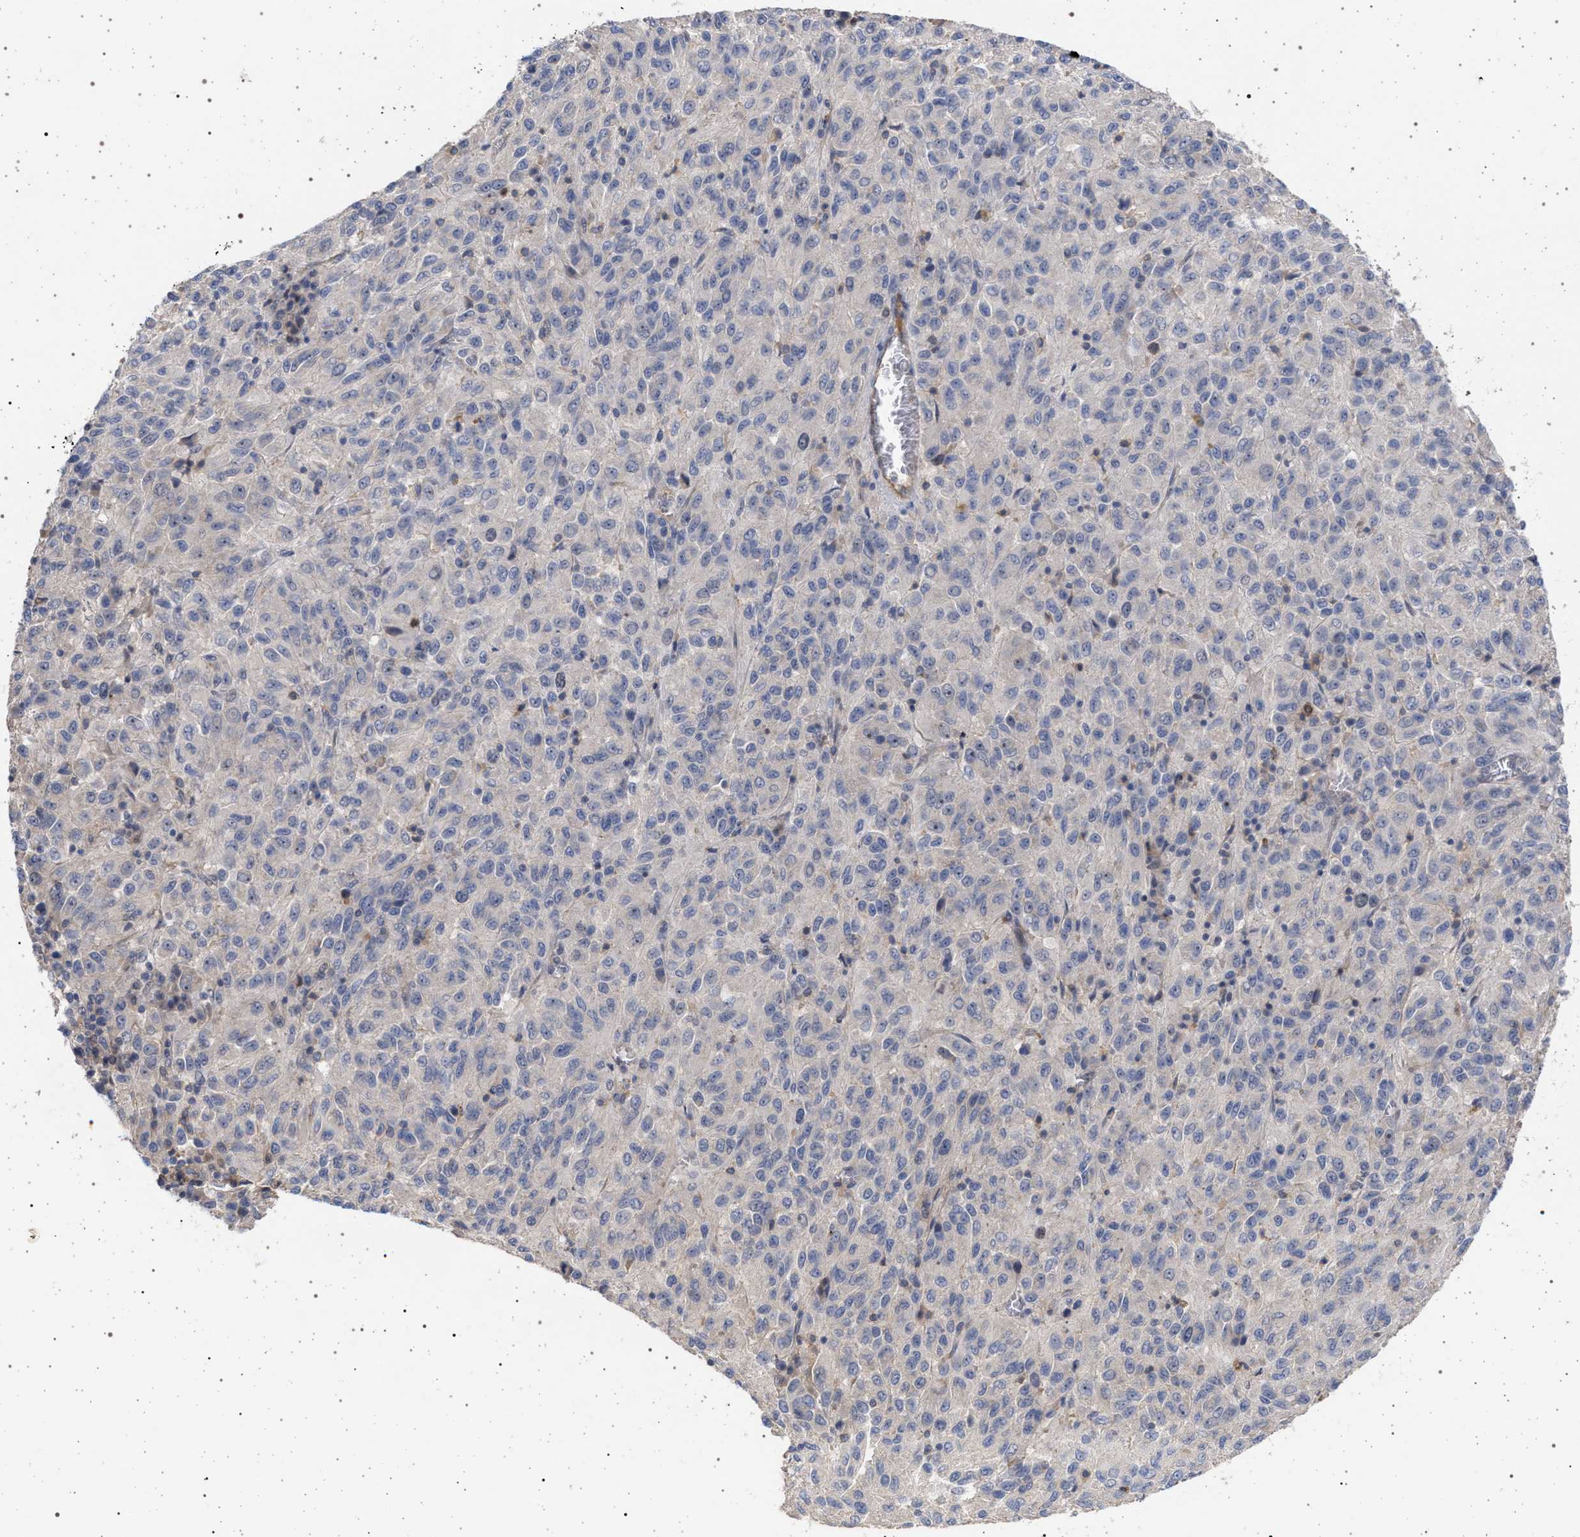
{"staining": {"intensity": "negative", "quantity": "none", "location": "none"}, "tissue": "melanoma", "cell_type": "Tumor cells", "image_type": "cancer", "snomed": [{"axis": "morphology", "description": "Malignant melanoma, Metastatic site"}, {"axis": "topography", "description": "Lung"}], "caption": "IHC image of neoplastic tissue: malignant melanoma (metastatic site) stained with DAB shows no significant protein positivity in tumor cells.", "gene": "RBM48", "patient": {"sex": "male", "age": 64}}